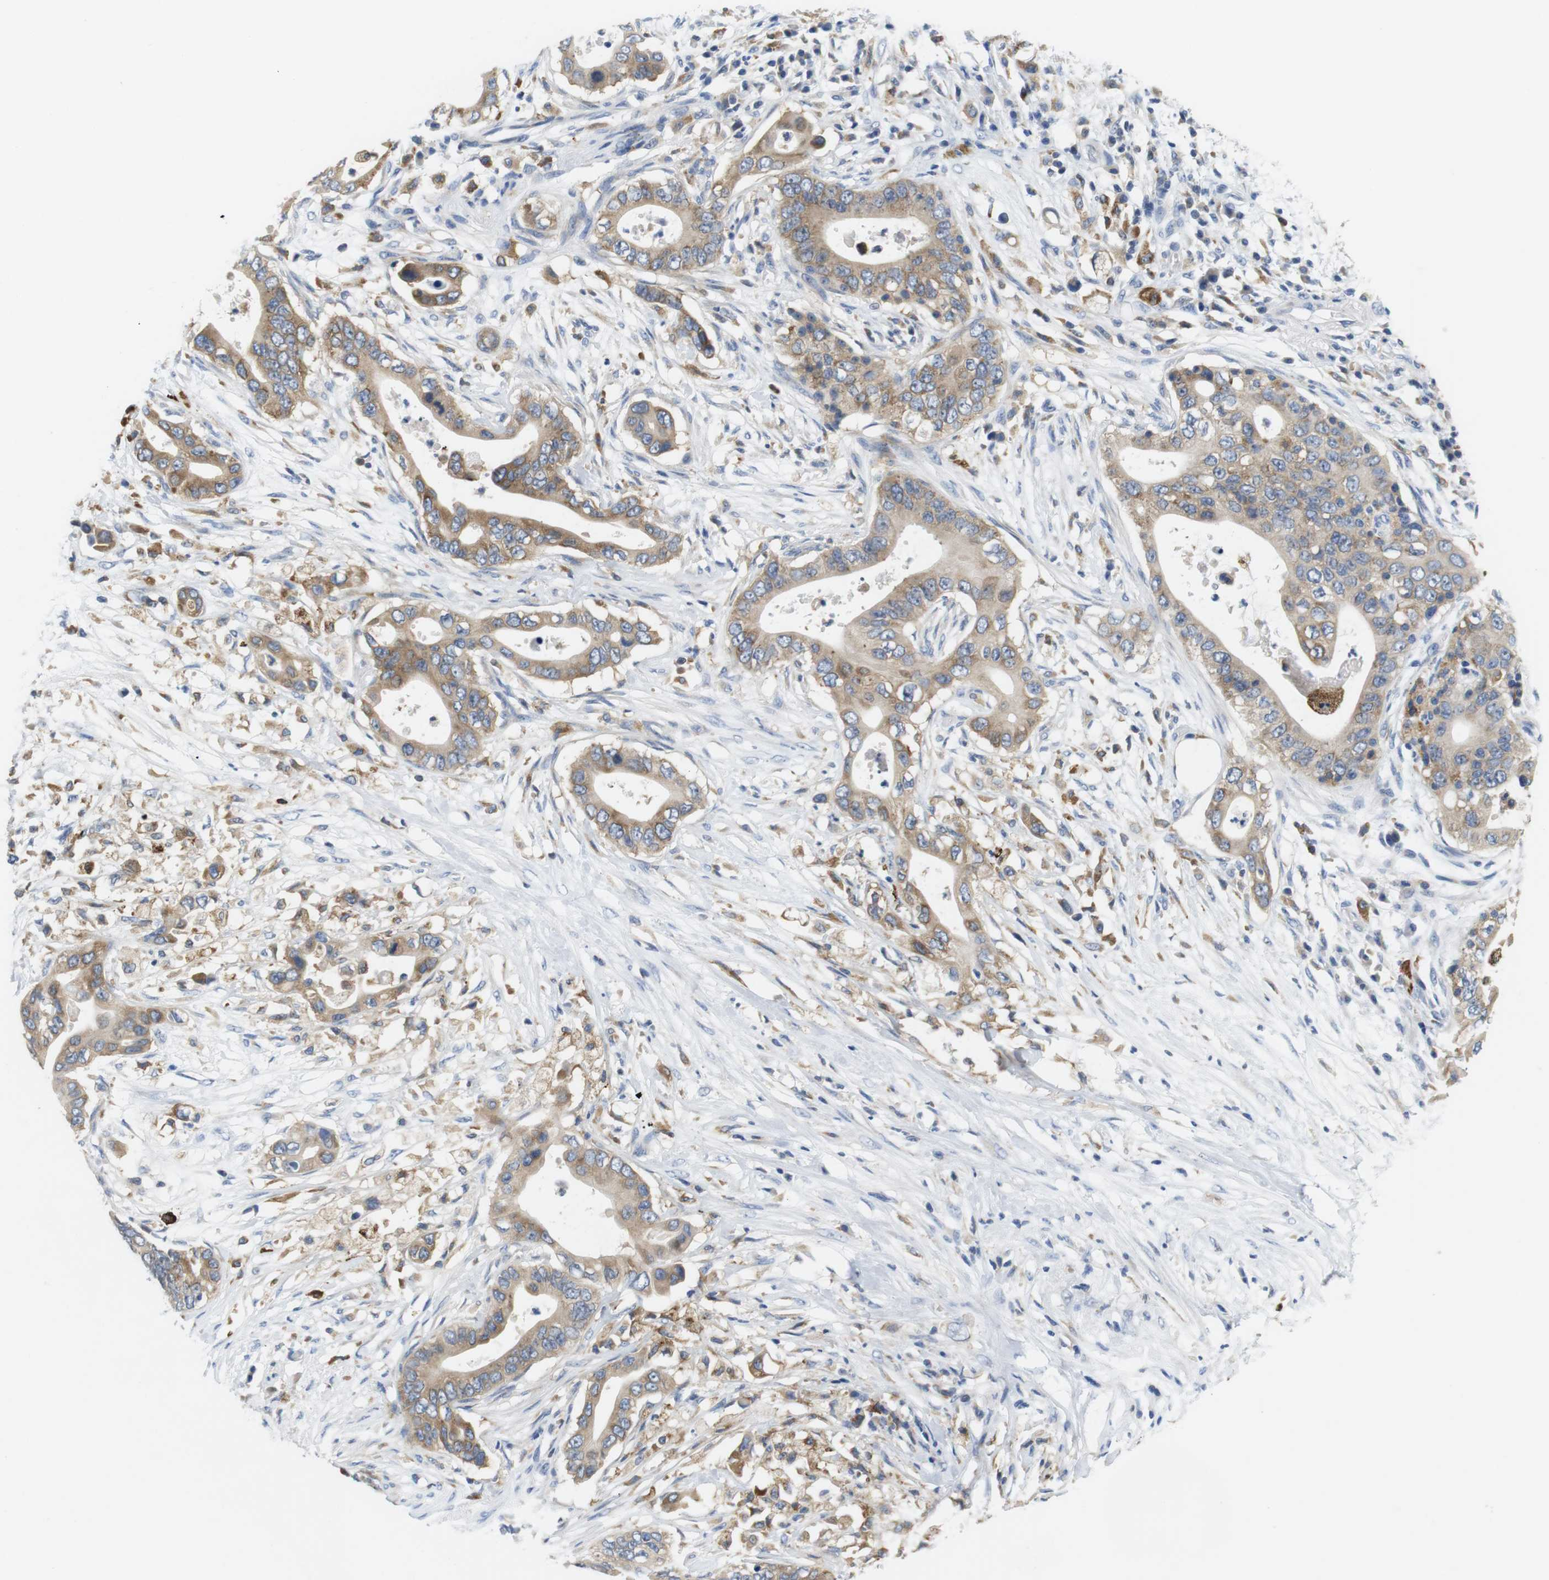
{"staining": {"intensity": "moderate", "quantity": ">75%", "location": "cytoplasmic/membranous"}, "tissue": "pancreatic cancer", "cell_type": "Tumor cells", "image_type": "cancer", "snomed": [{"axis": "morphology", "description": "Adenocarcinoma, NOS"}, {"axis": "topography", "description": "Pancreas"}], "caption": "Protein expression analysis of human pancreatic adenocarcinoma reveals moderate cytoplasmic/membranous positivity in approximately >75% of tumor cells.", "gene": "CNGA2", "patient": {"sex": "male", "age": 77}}